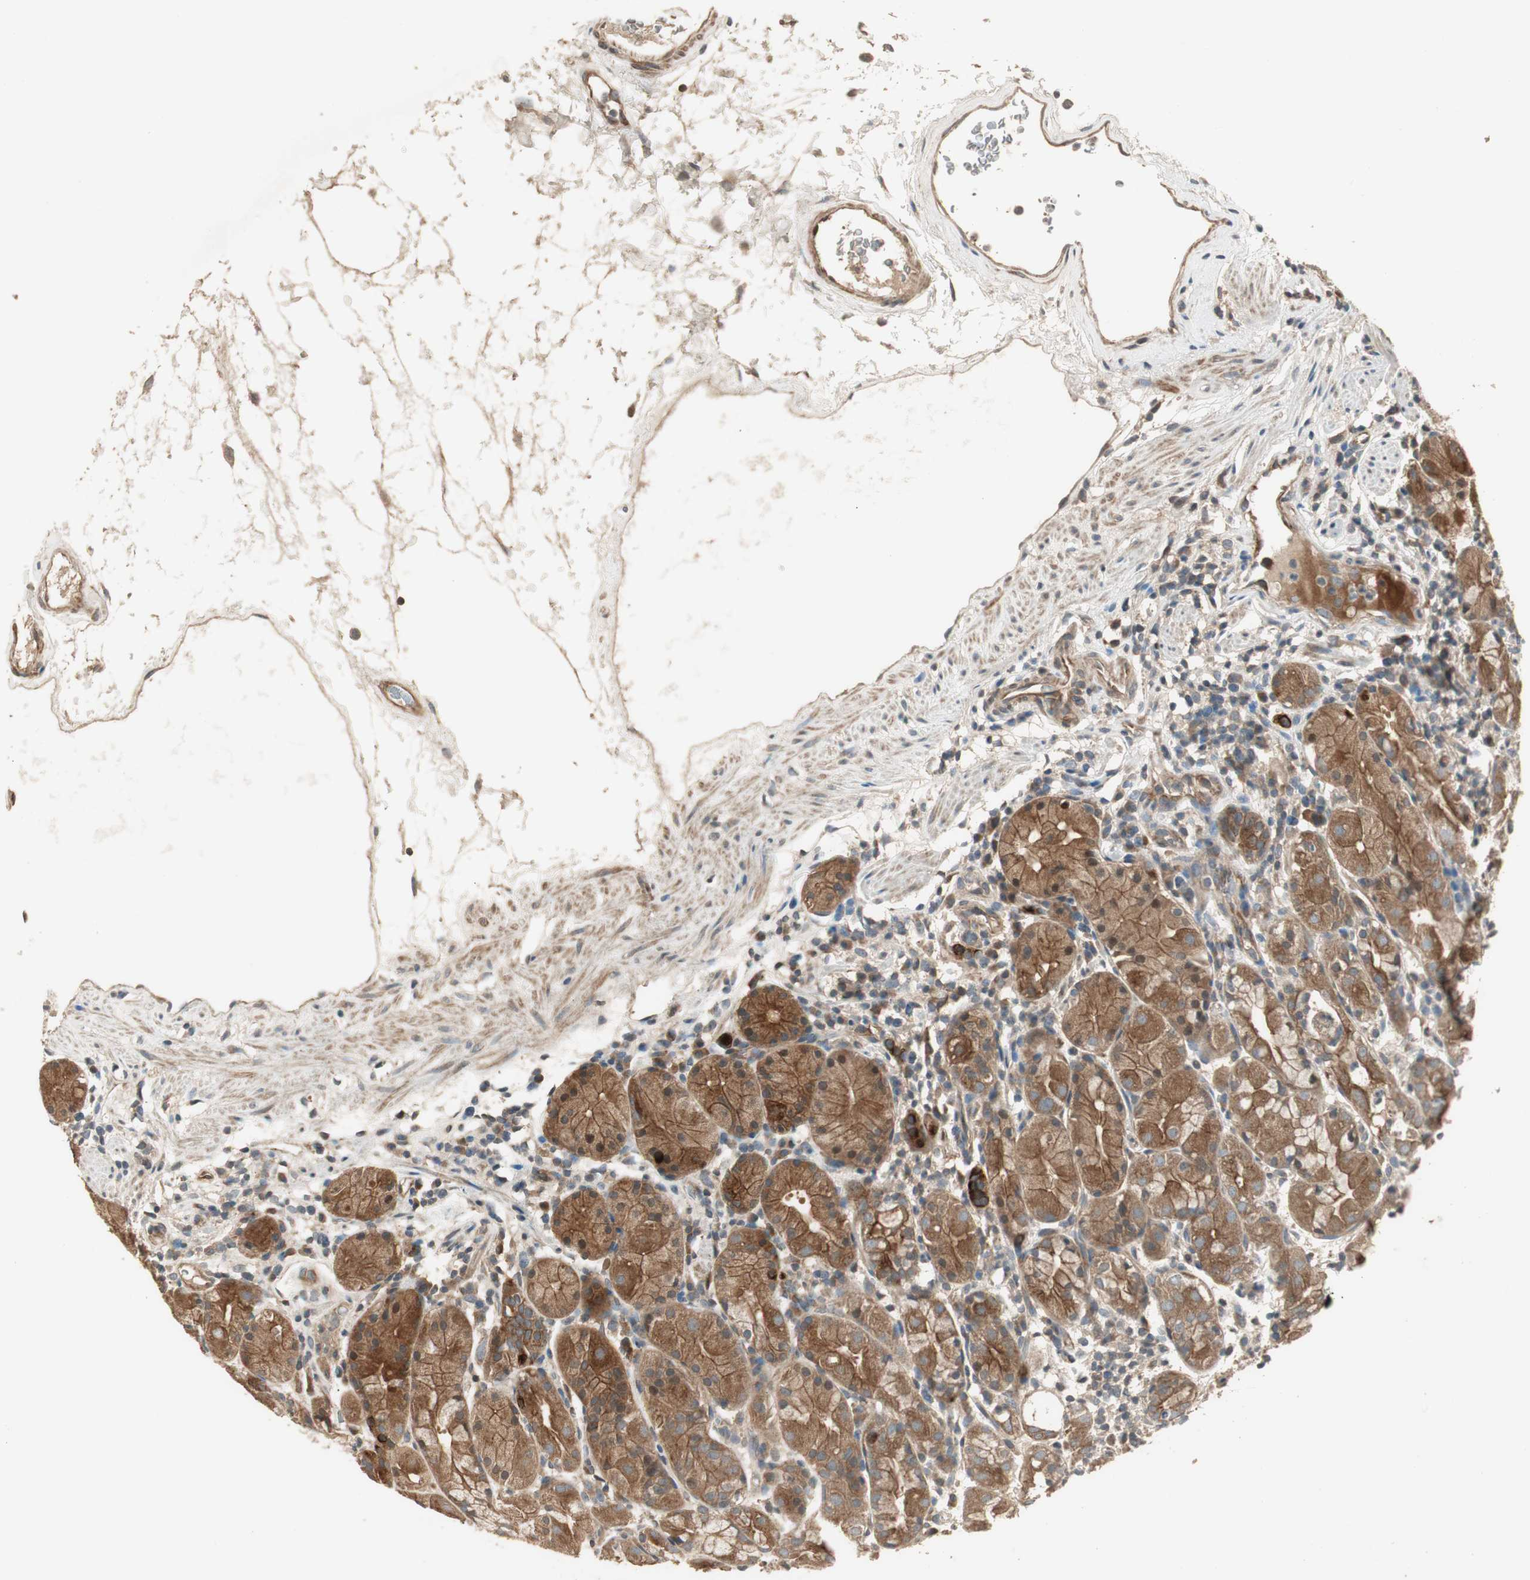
{"staining": {"intensity": "strong", "quantity": ">75%", "location": "cytoplasmic/membranous"}, "tissue": "stomach", "cell_type": "Glandular cells", "image_type": "normal", "snomed": [{"axis": "morphology", "description": "Normal tissue, NOS"}, {"axis": "topography", "description": "Stomach"}, {"axis": "topography", "description": "Stomach, lower"}], "caption": "Immunohistochemical staining of unremarkable stomach displays strong cytoplasmic/membranous protein expression in approximately >75% of glandular cells.", "gene": "PFDN5", "patient": {"sex": "female", "age": 75}}